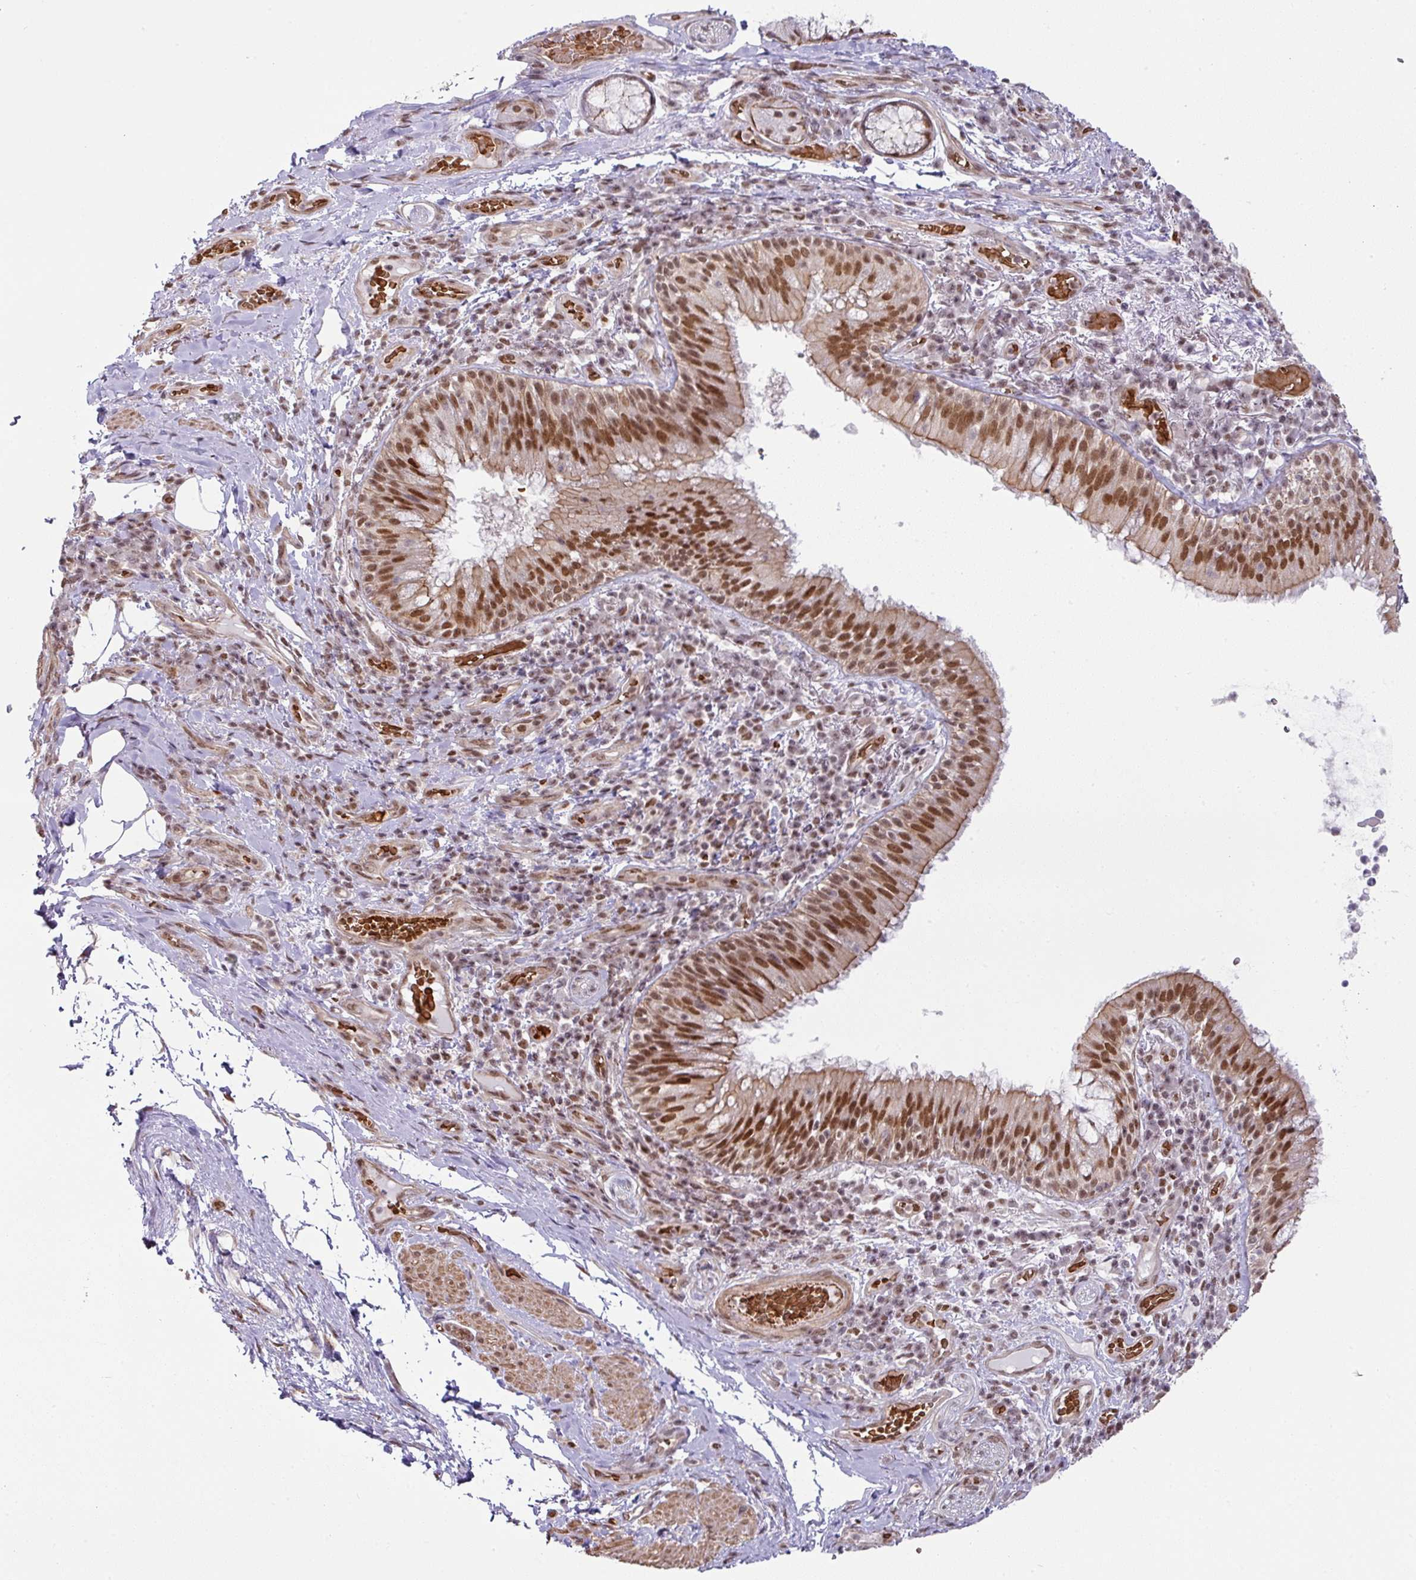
{"staining": {"intensity": "strong", "quantity": ">75%", "location": "cytoplasmic/membranous,nuclear"}, "tissue": "bronchus", "cell_type": "Respiratory epithelial cells", "image_type": "normal", "snomed": [{"axis": "morphology", "description": "Normal tissue, NOS"}, {"axis": "topography", "description": "Cartilage tissue"}, {"axis": "topography", "description": "Bronchus"}], "caption": "Immunohistochemistry staining of benign bronchus, which reveals high levels of strong cytoplasmic/membranous,nuclear expression in approximately >75% of respiratory epithelial cells indicating strong cytoplasmic/membranous,nuclear protein positivity. The staining was performed using DAB (brown) for protein detection and nuclei were counterstained in hematoxylin (blue).", "gene": "NCOA5", "patient": {"sex": "male", "age": 56}}